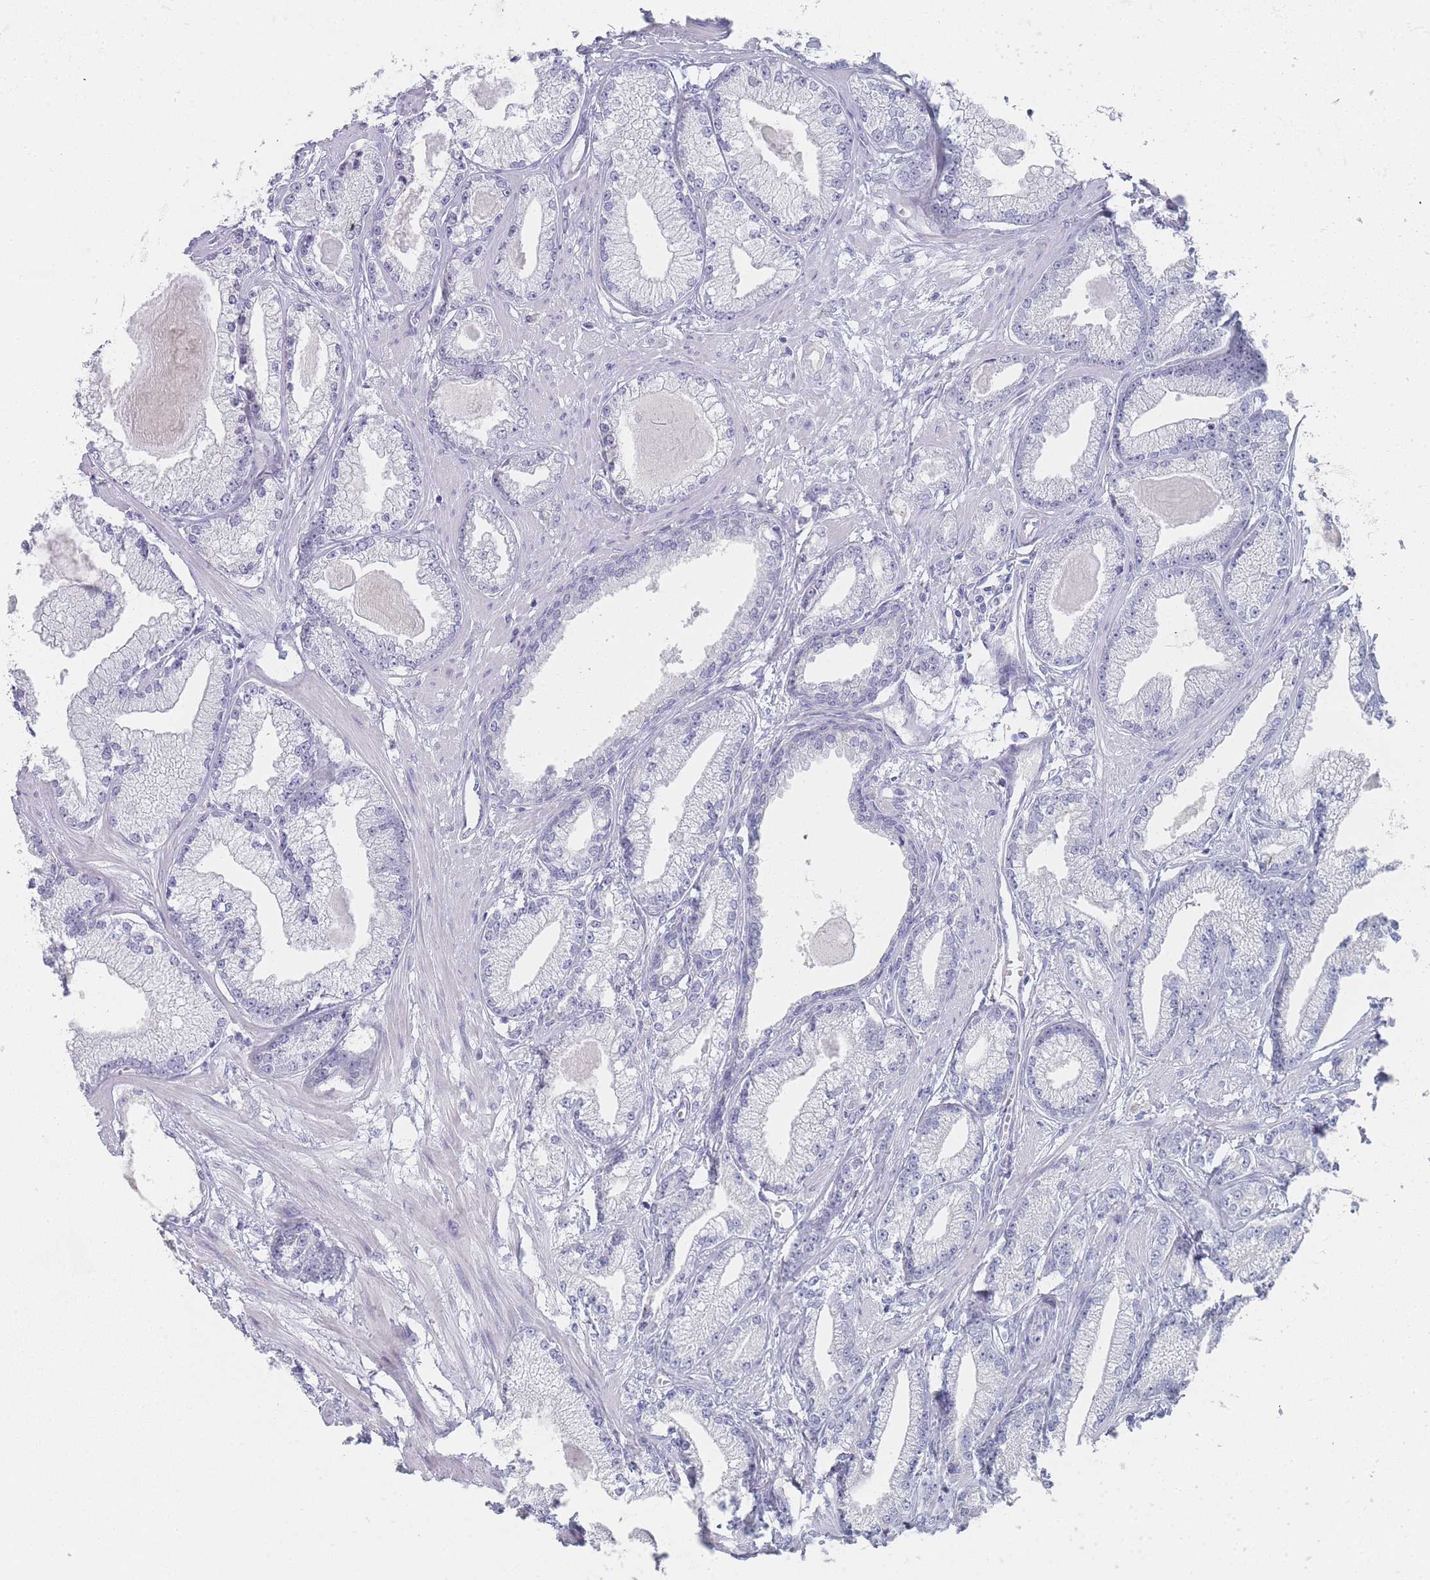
{"staining": {"intensity": "negative", "quantity": "none", "location": "none"}, "tissue": "prostate cancer", "cell_type": "Tumor cells", "image_type": "cancer", "snomed": [{"axis": "morphology", "description": "Adenocarcinoma, Low grade"}, {"axis": "topography", "description": "Prostate"}], "caption": "Human prostate adenocarcinoma (low-grade) stained for a protein using IHC demonstrates no staining in tumor cells.", "gene": "IMPG1", "patient": {"sex": "male", "age": 64}}